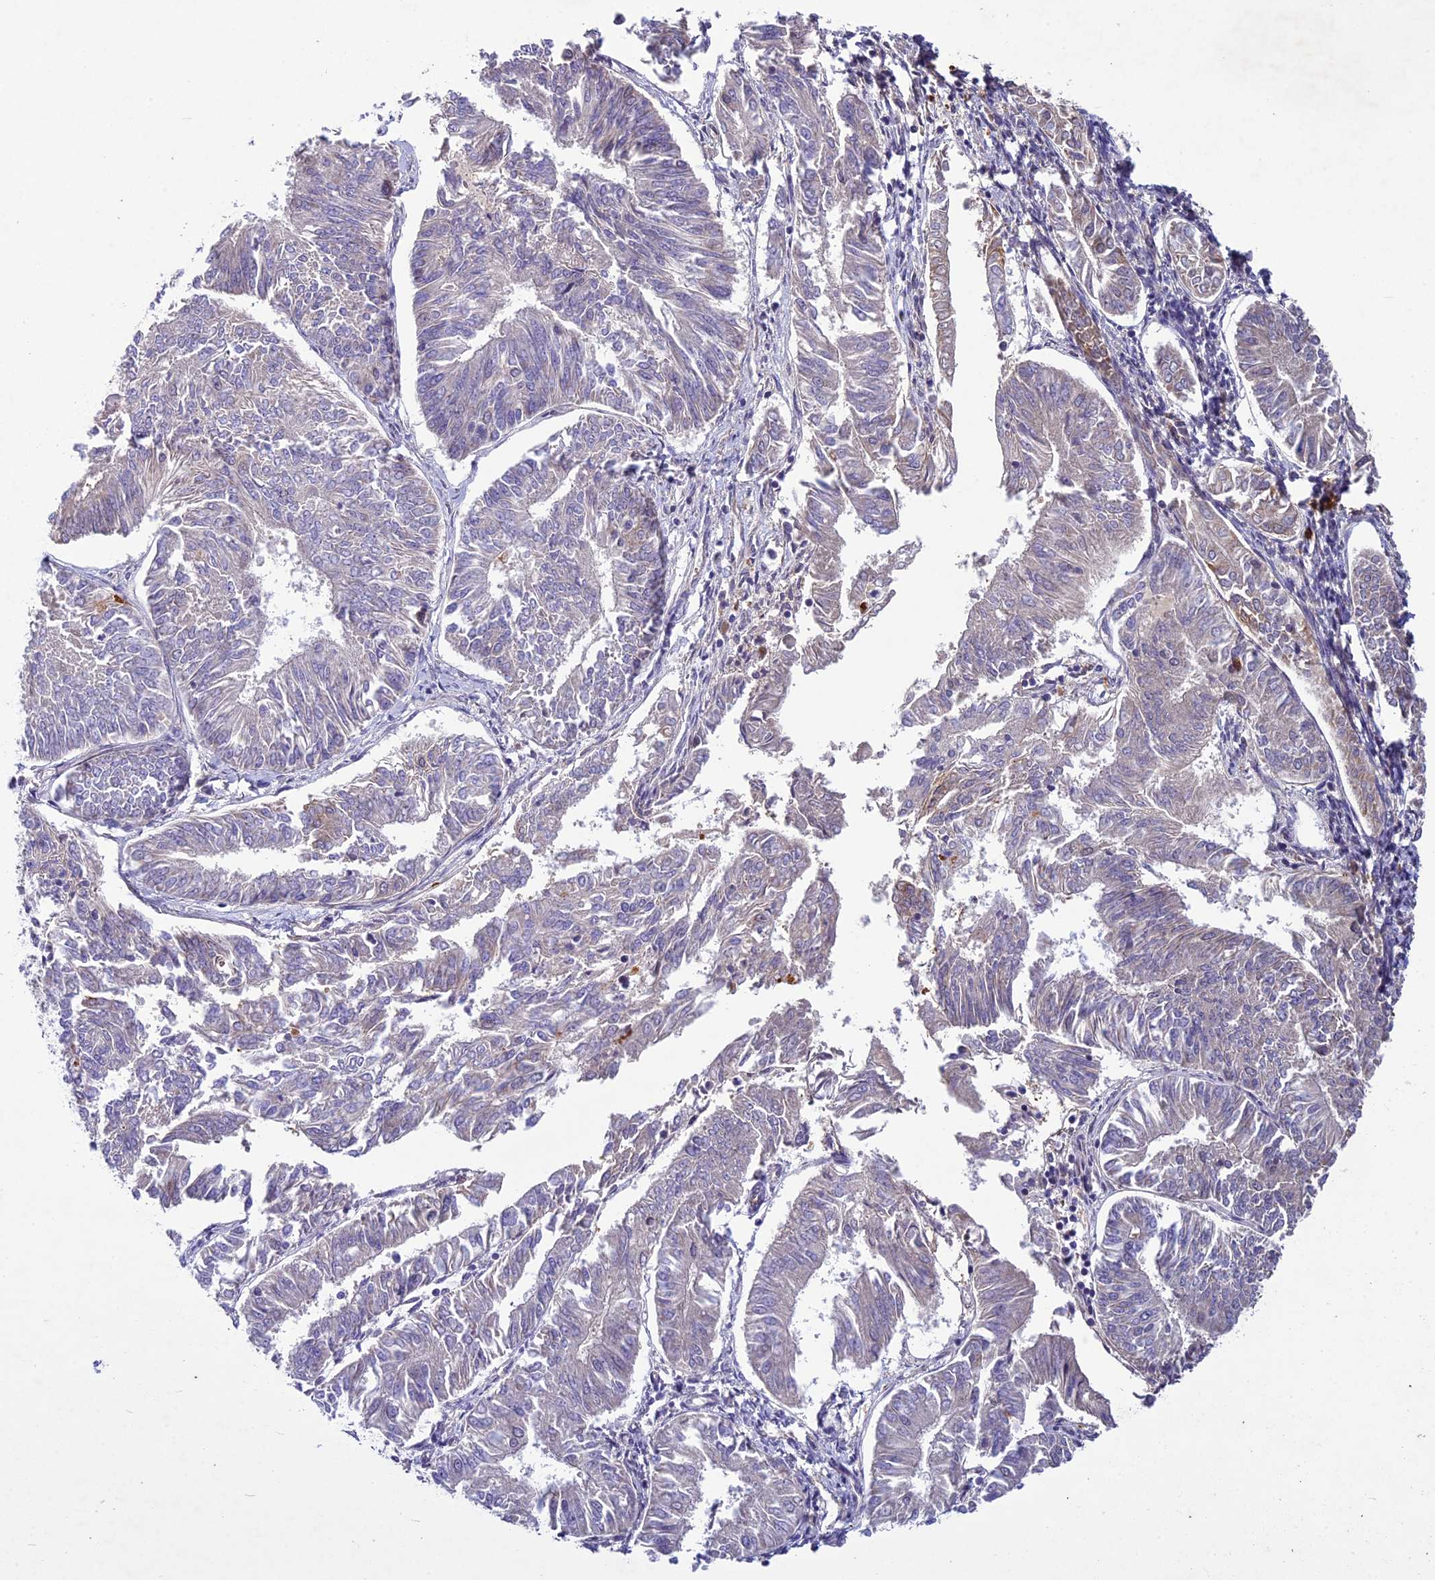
{"staining": {"intensity": "negative", "quantity": "none", "location": "none"}, "tissue": "endometrial cancer", "cell_type": "Tumor cells", "image_type": "cancer", "snomed": [{"axis": "morphology", "description": "Adenocarcinoma, NOS"}, {"axis": "topography", "description": "Endometrium"}], "caption": "This is an immunohistochemistry (IHC) histopathology image of adenocarcinoma (endometrial). There is no staining in tumor cells.", "gene": "C3orf70", "patient": {"sex": "female", "age": 58}}